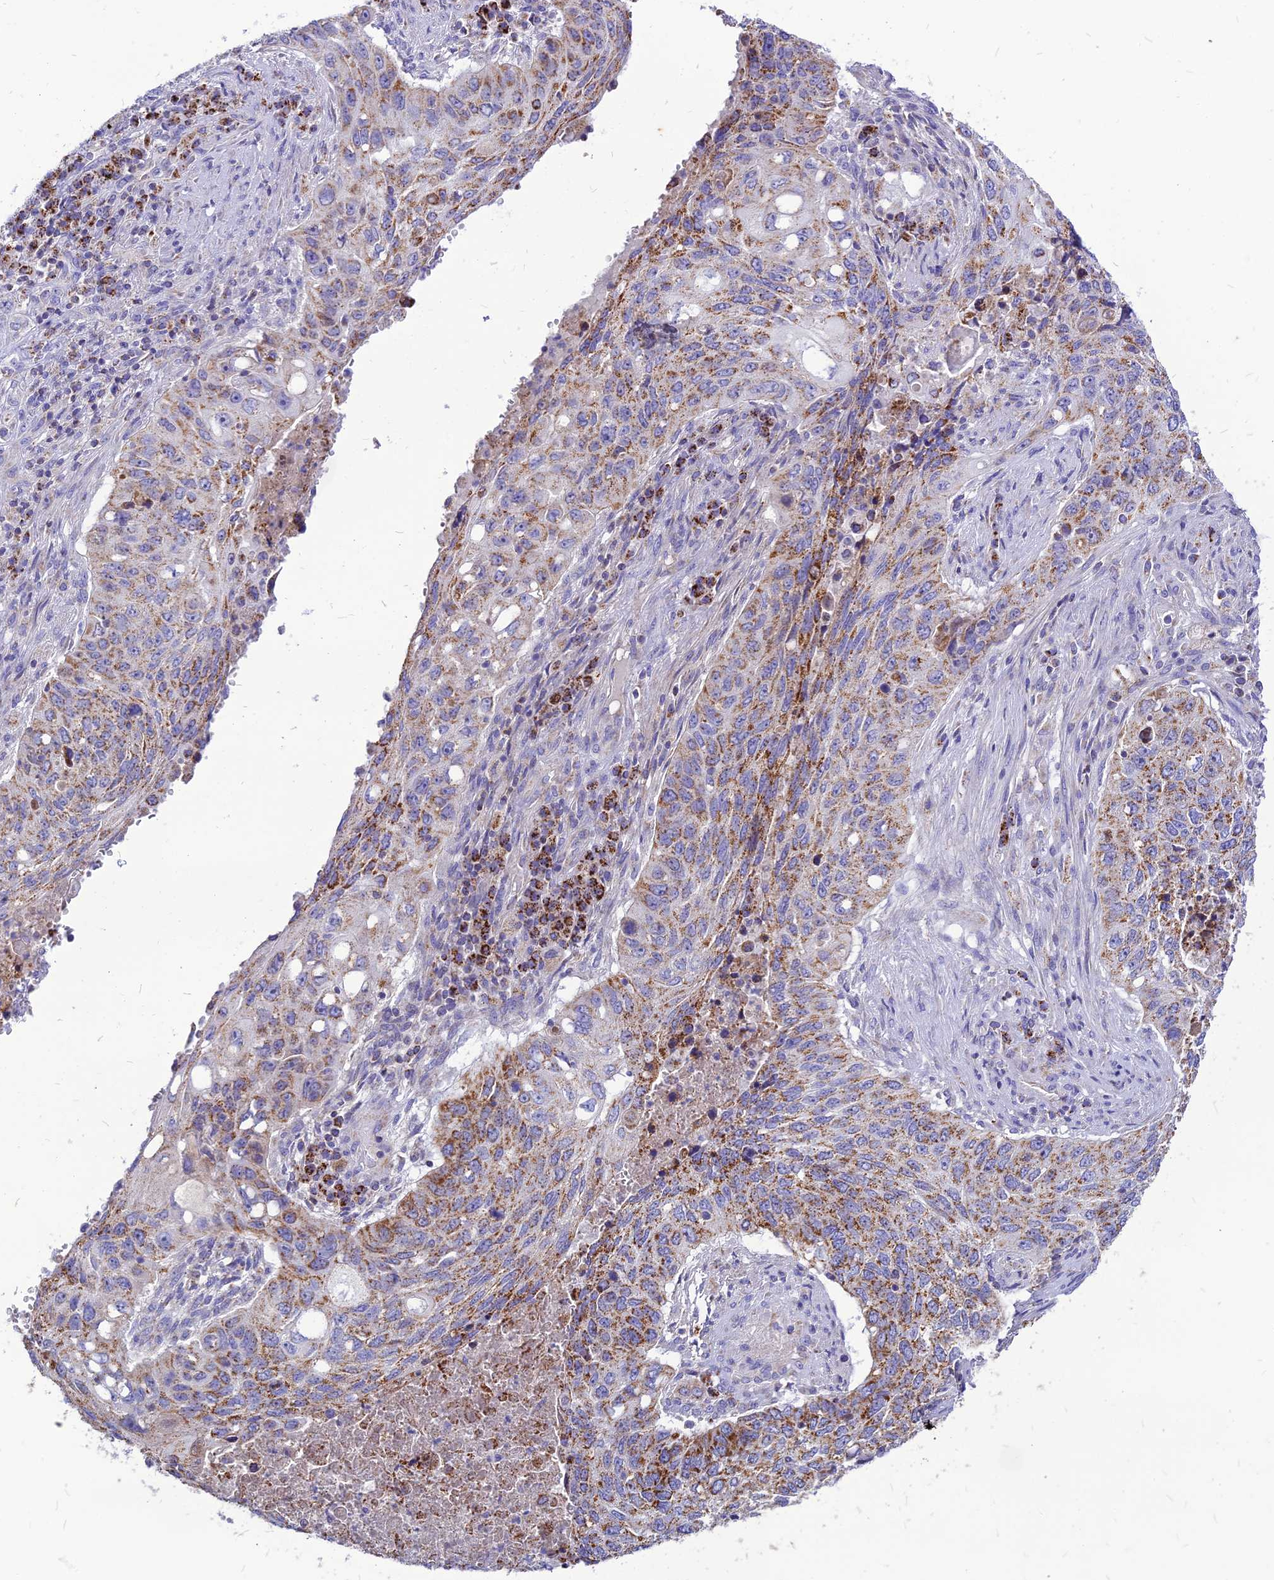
{"staining": {"intensity": "moderate", "quantity": ">75%", "location": "cytoplasmic/membranous"}, "tissue": "lung cancer", "cell_type": "Tumor cells", "image_type": "cancer", "snomed": [{"axis": "morphology", "description": "Squamous cell carcinoma, NOS"}, {"axis": "topography", "description": "Lung"}], "caption": "Moderate cytoplasmic/membranous positivity is identified in about >75% of tumor cells in squamous cell carcinoma (lung).", "gene": "ECI1", "patient": {"sex": "female", "age": 63}}